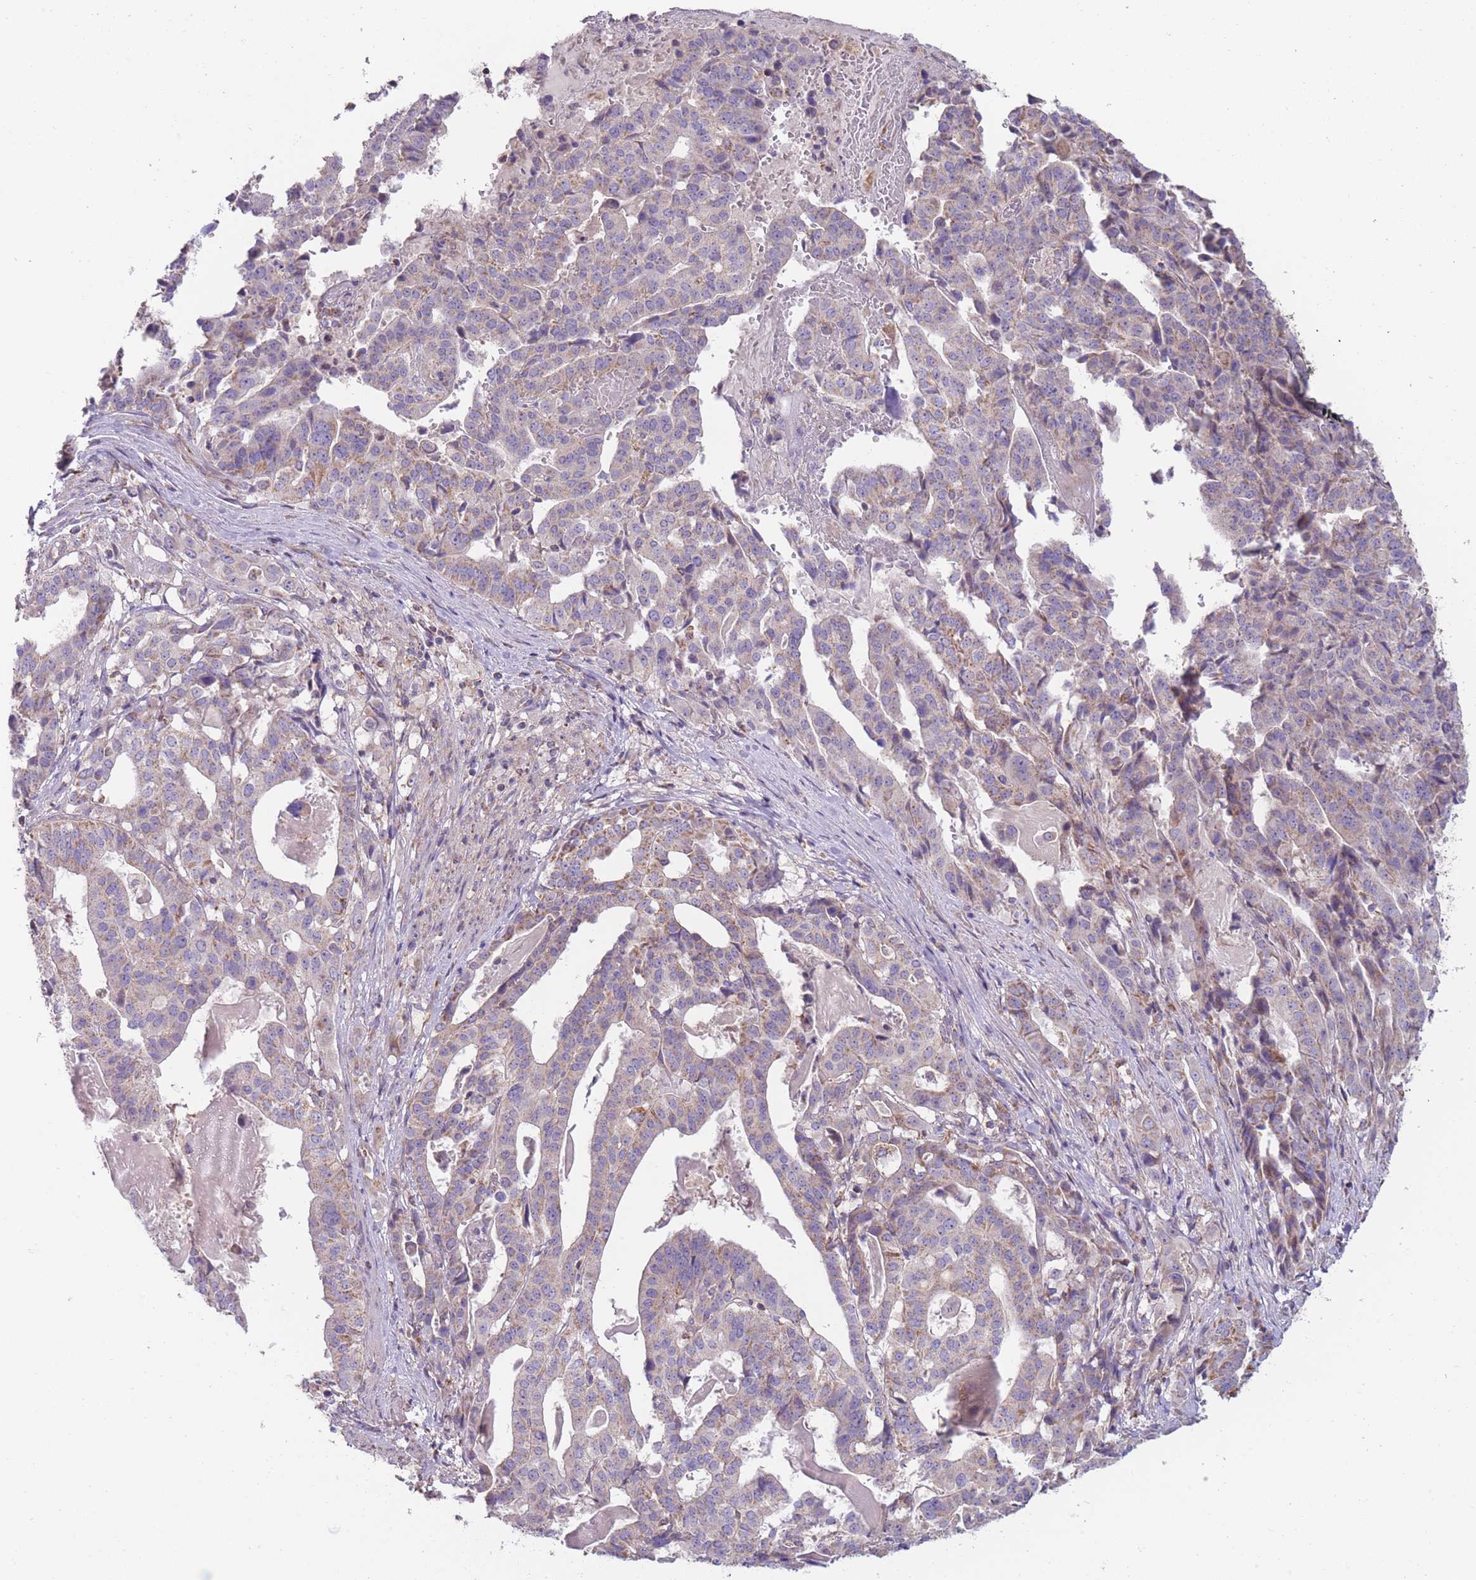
{"staining": {"intensity": "moderate", "quantity": "<25%", "location": "cytoplasmic/membranous"}, "tissue": "stomach cancer", "cell_type": "Tumor cells", "image_type": "cancer", "snomed": [{"axis": "morphology", "description": "Adenocarcinoma, NOS"}, {"axis": "topography", "description": "Stomach"}], "caption": "Protein staining reveals moderate cytoplasmic/membranous staining in approximately <25% of tumor cells in stomach adenocarcinoma.", "gene": "NDUFA9", "patient": {"sex": "male", "age": 48}}